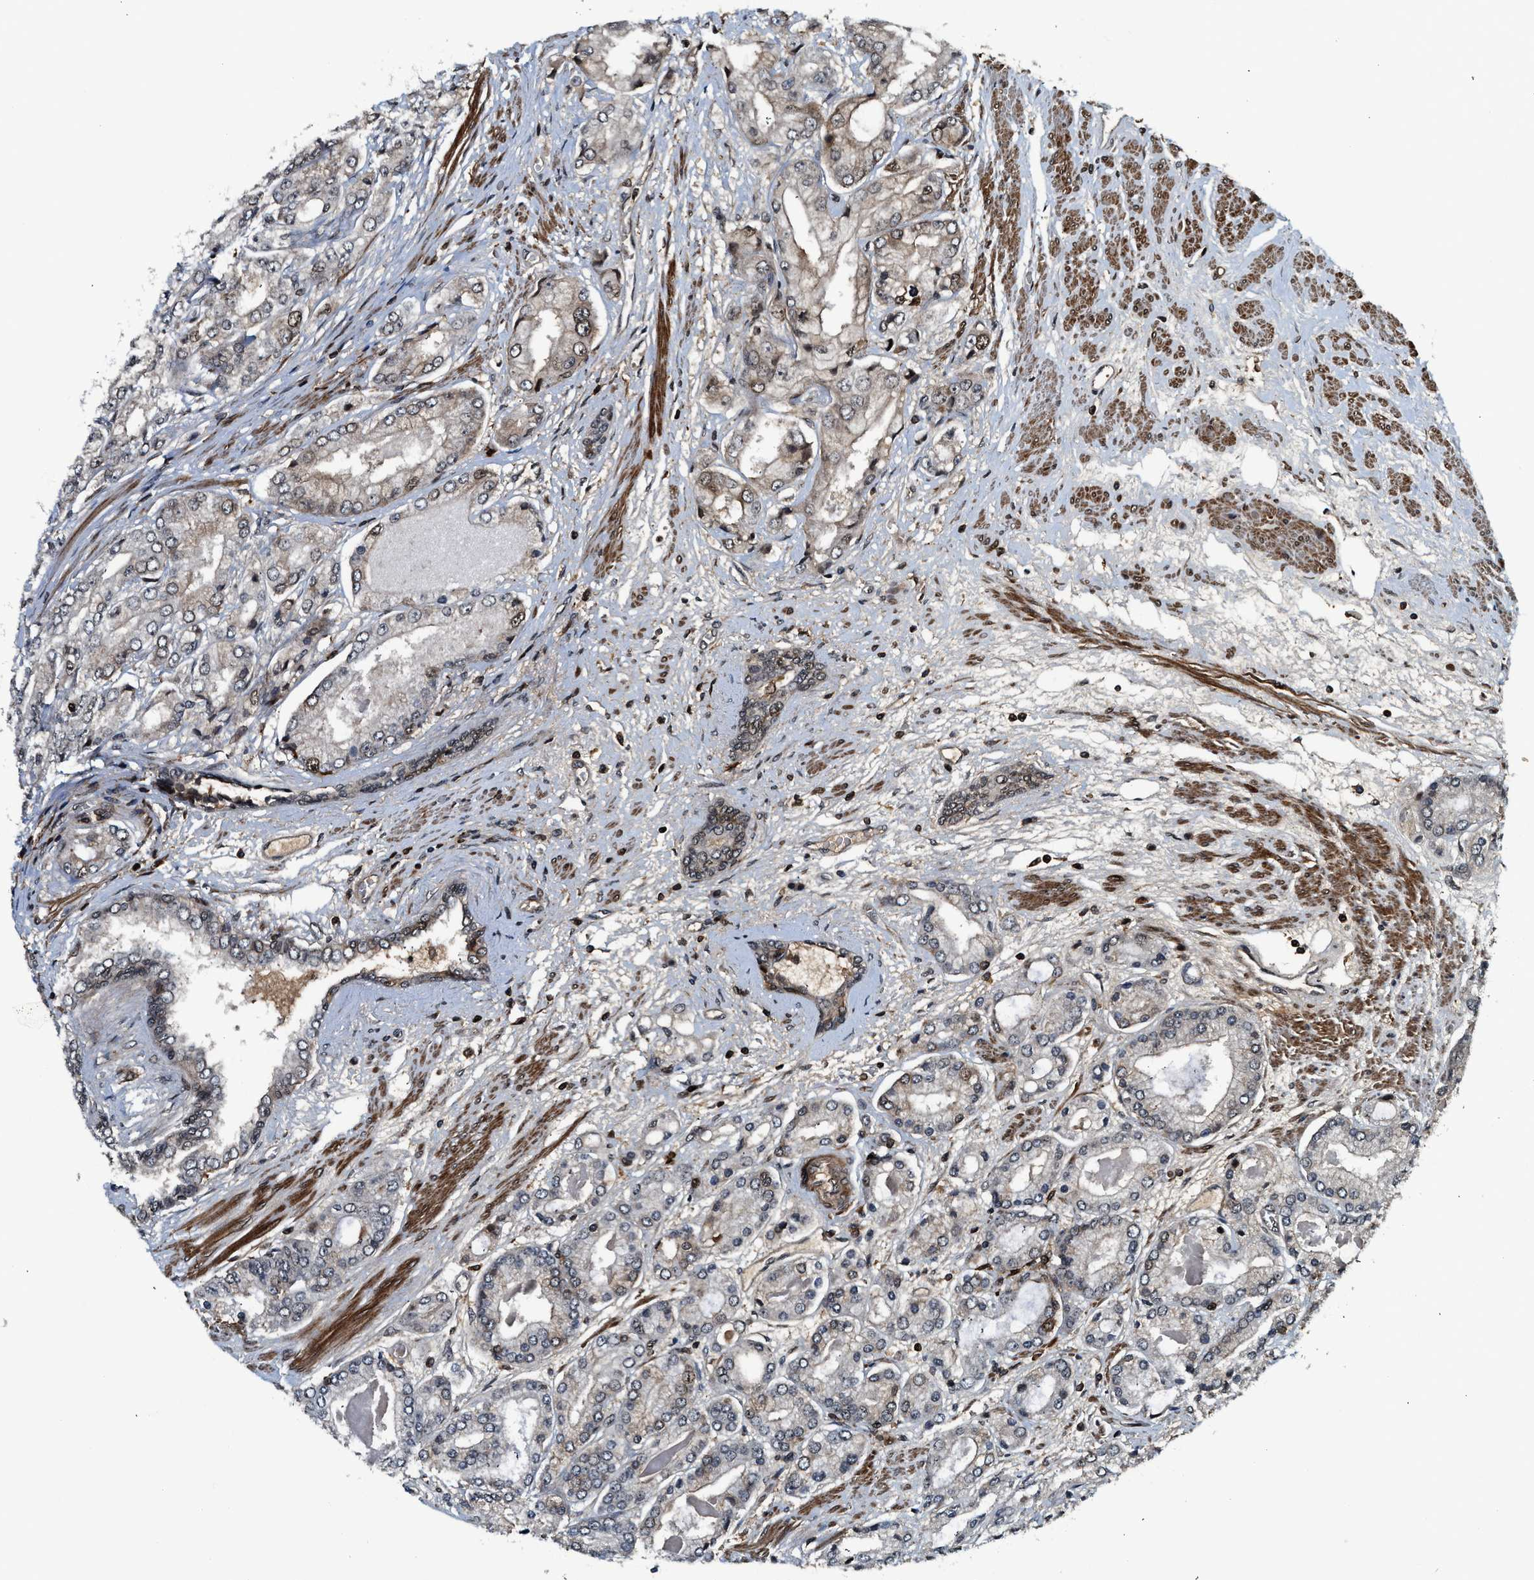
{"staining": {"intensity": "weak", "quantity": "25%-75%", "location": "cytoplasmic/membranous,nuclear"}, "tissue": "prostate cancer", "cell_type": "Tumor cells", "image_type": "cancer", "snomed": [{"axis": "morphology", "description": "Adenocarcinoma, High grade"}, {"axis": "topography", "description": "Prostate"}], "caption": "Immunohistochemical staining of human prostate cancer demonstrates low levels of weak cytoplasmic/membranous and nuclear protein positivity in approximately 25%-75% of tumor cells. The protein of interest is shown in brown color, while the nuclei are stained blue.", "gene": "MDM2", "patient": {"sex": "male", "age": 59}}